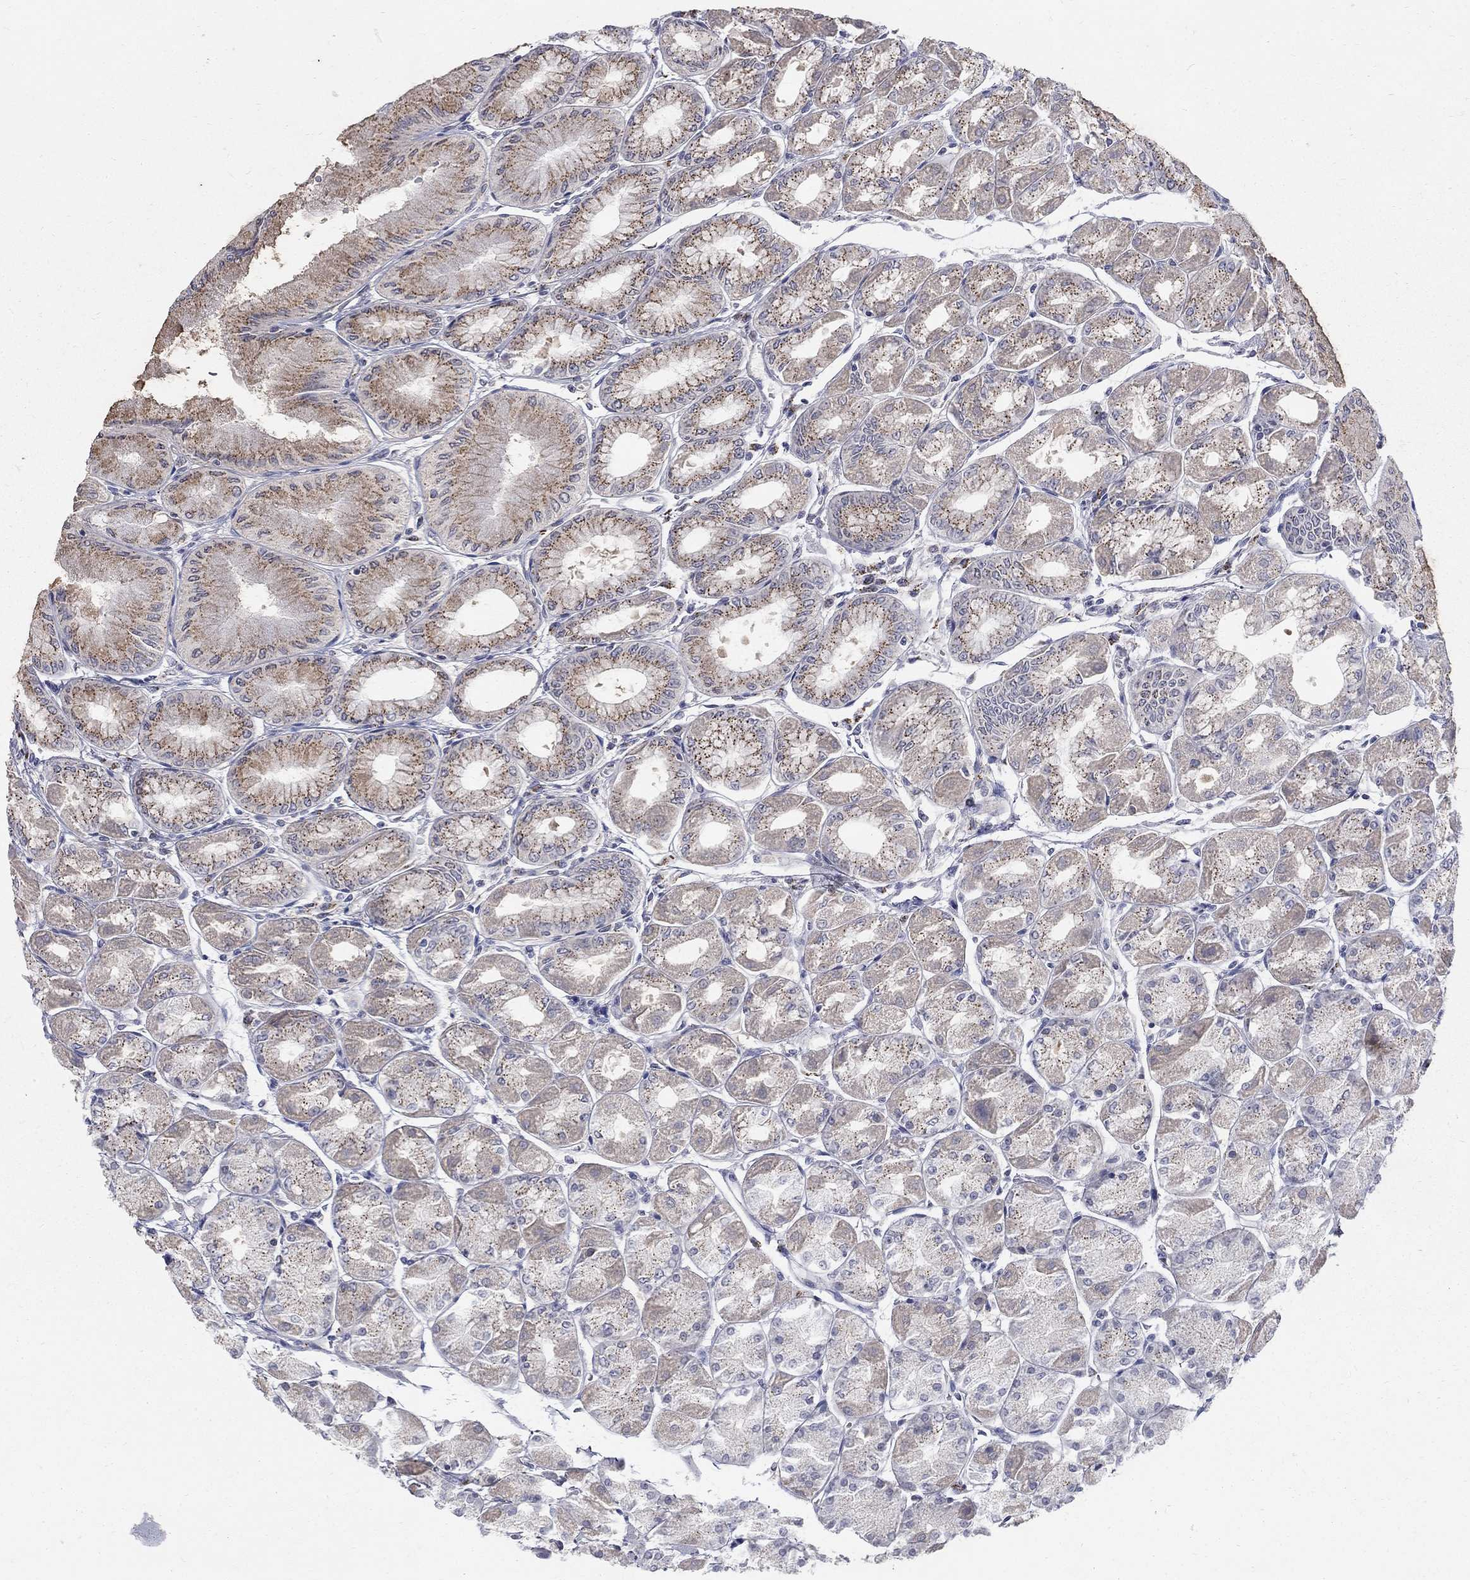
{"staining": {"intensity": "moderate", "quantity": "25%-75%", "location": "cytoplasmic/membranous"}, "tissue": "stomach", "cell_type": "Glandular cells", "image_type": "normal", "snomed": [{"axis": "morphology", "description": "Normal tissue, NOS"}, {"axis": "topography", "description": "Stomach, upper"}], "caption": "Protein expression analysis of unremarkable human stomach reveals moderate cytoplasmic/membranous positivity in about 25%-75% of glandular cells.", "gene": "PANK3", "patient": {"sex": "male", "age": 60}}